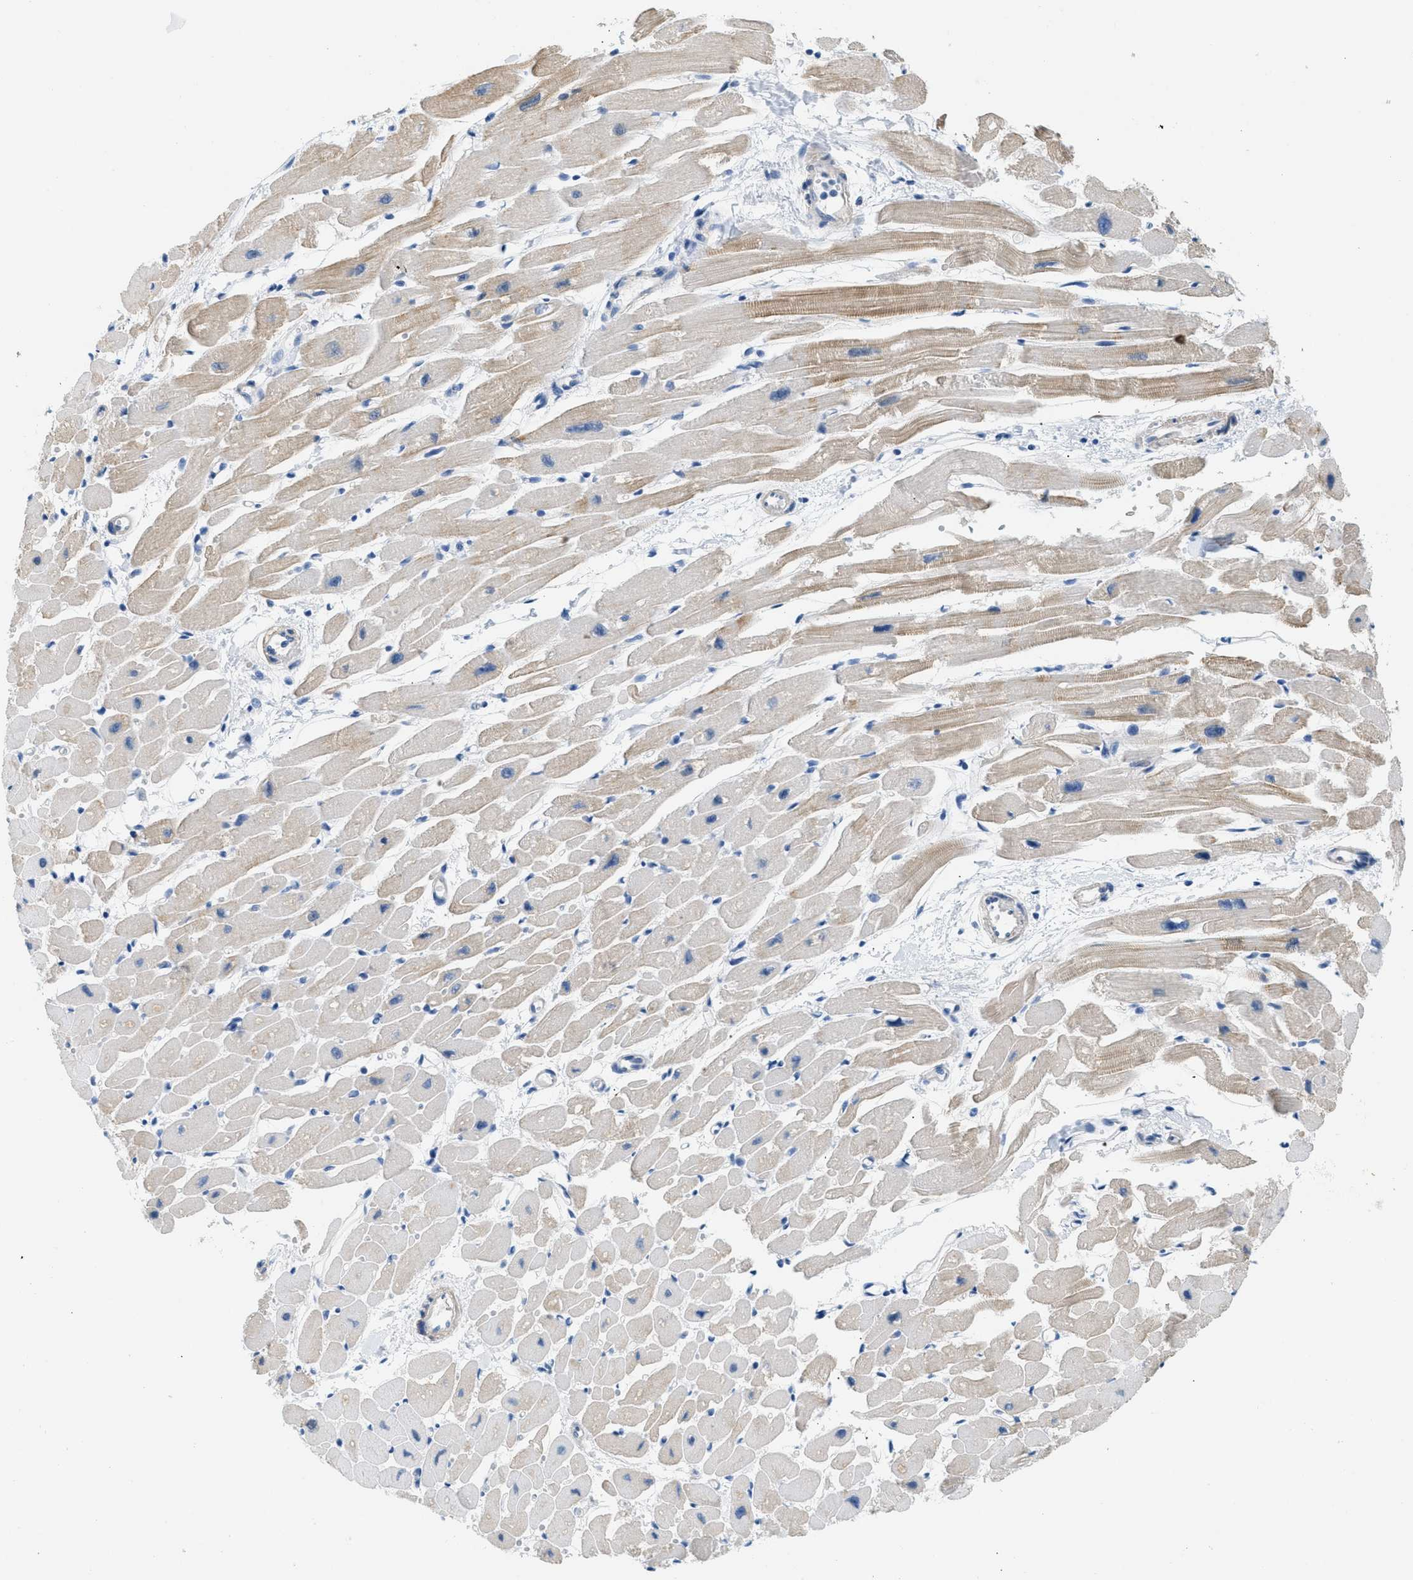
{"staining": {"intensity": "weak", "quantity": "<25%", "location": "cytoplasmic/membranous"}, "tissue": "heart muscle", "cell_type": "Cardiomyocytes", "image_type": "normal", "snomed": [{"axis": "morphology", "description": "Normal tissue, NOS"}, {"axis": "topography", "description": "Heart"}], "caption": "A high-resolution photomicrograph shows immunohistochemistry staining of unremarkable heart muscle, which demonstrates no significant staining in cardiomyocytes. Nuclei are stained in blue.", "gene": "SPAM1", "patient": {"sex": "female", "age": 54}}